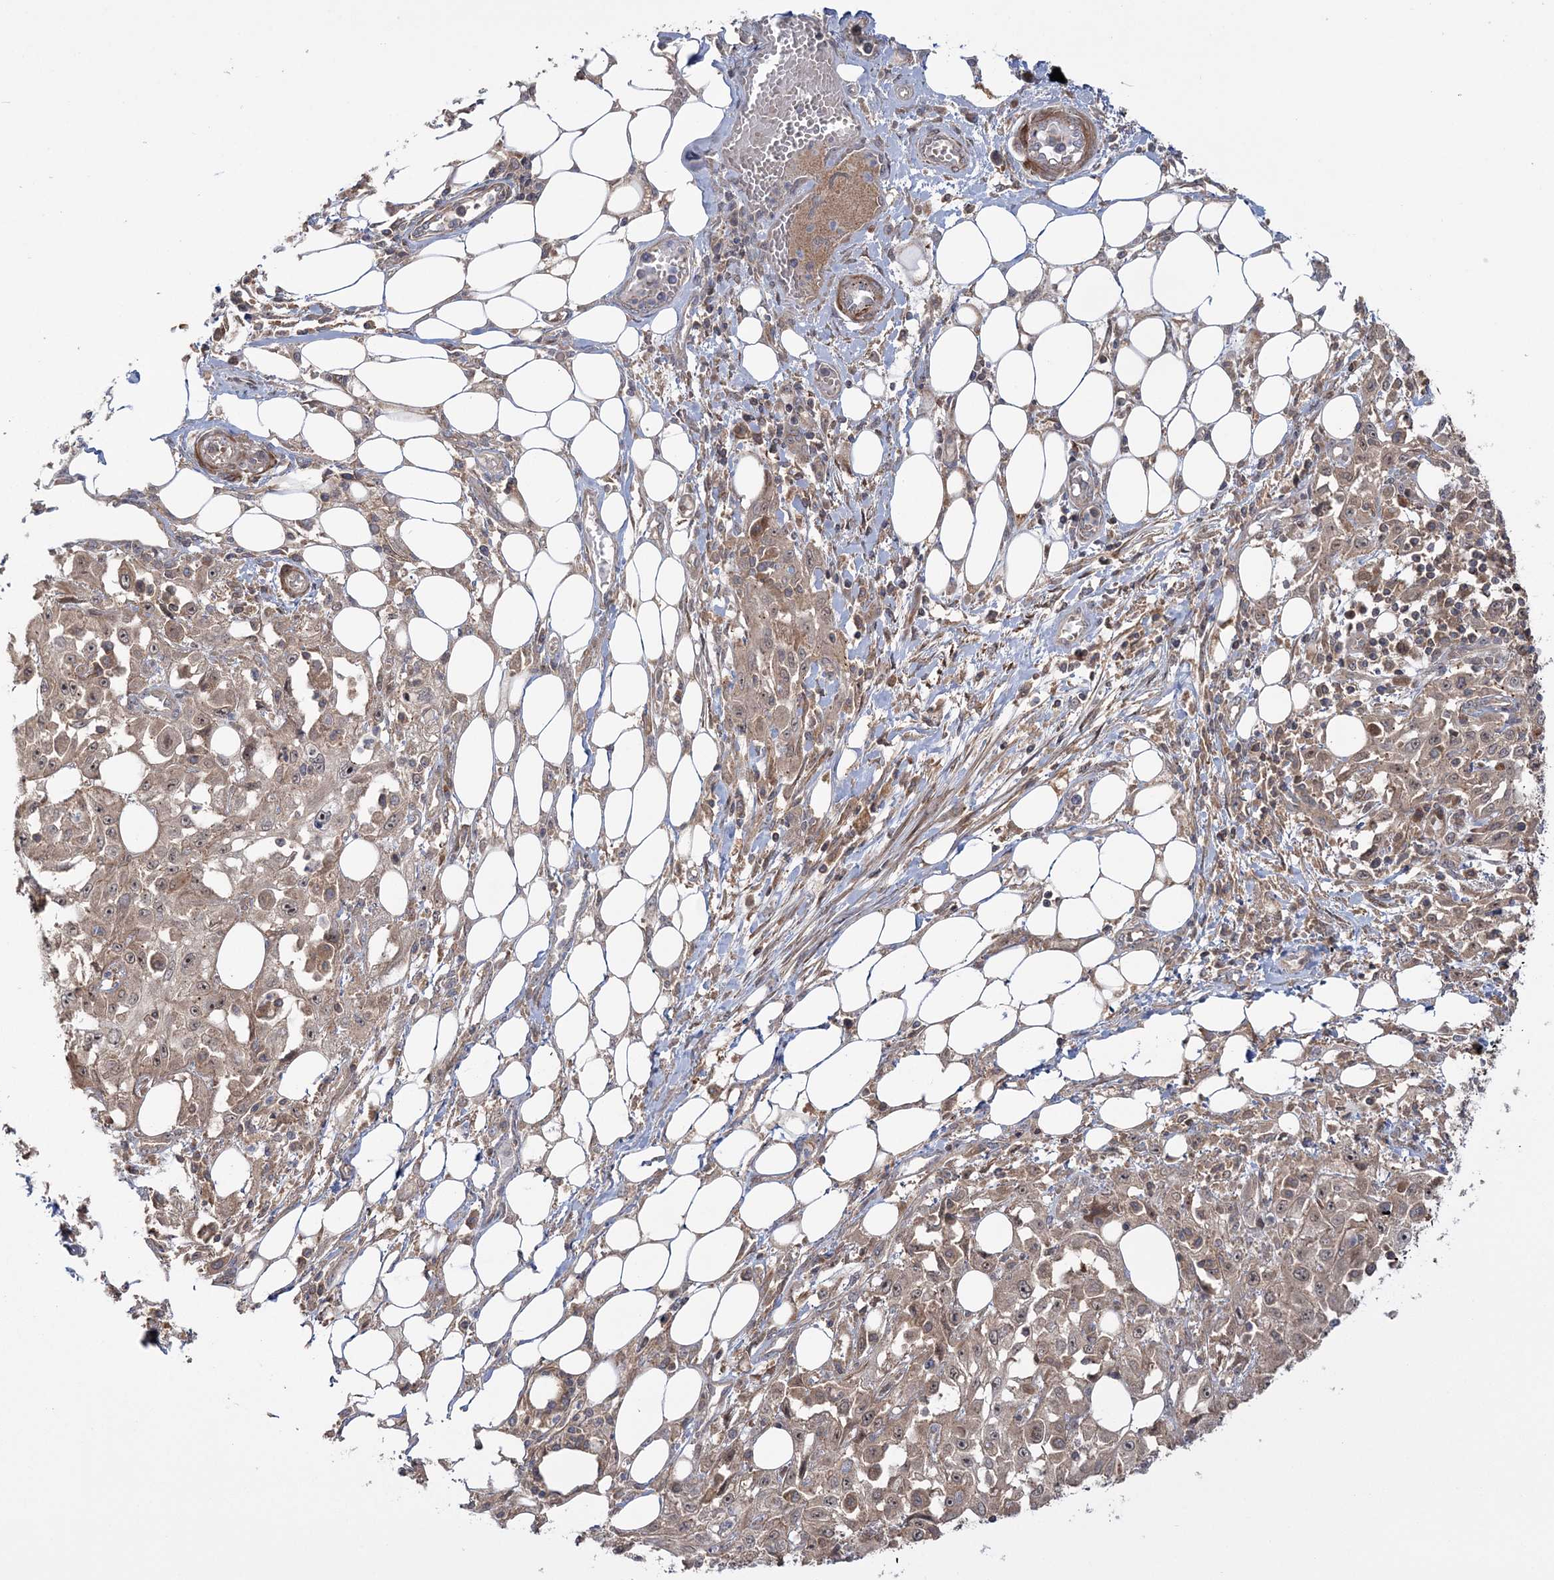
{"staining": {"intensity": "weak", "quantity": ">75%", "location": "cytoplasmic/membranous"}, "tissue": "skin cancer", "cell_type": "Tumor cells", "image_type": "cancer", "snomed": [{"axis": "morphology", "description": "Squamous cell carcinoma, NOS"}, {"axis": "morphology", "description": "Squamous cell carcinoma, metastatic, NOS"}, {"axis": "topography", "description": "Skin"}, {"axis": "topography", "description": "Lymph node"}], "caption": "Squamous cell carcinoma (skin) stained with a brown dye exhibits weak cytoplasmic/membranous positive staining in about >75% of tumor cells.", "gene": "MOCS2", "patient": {"sex": "male", "age": 75}}